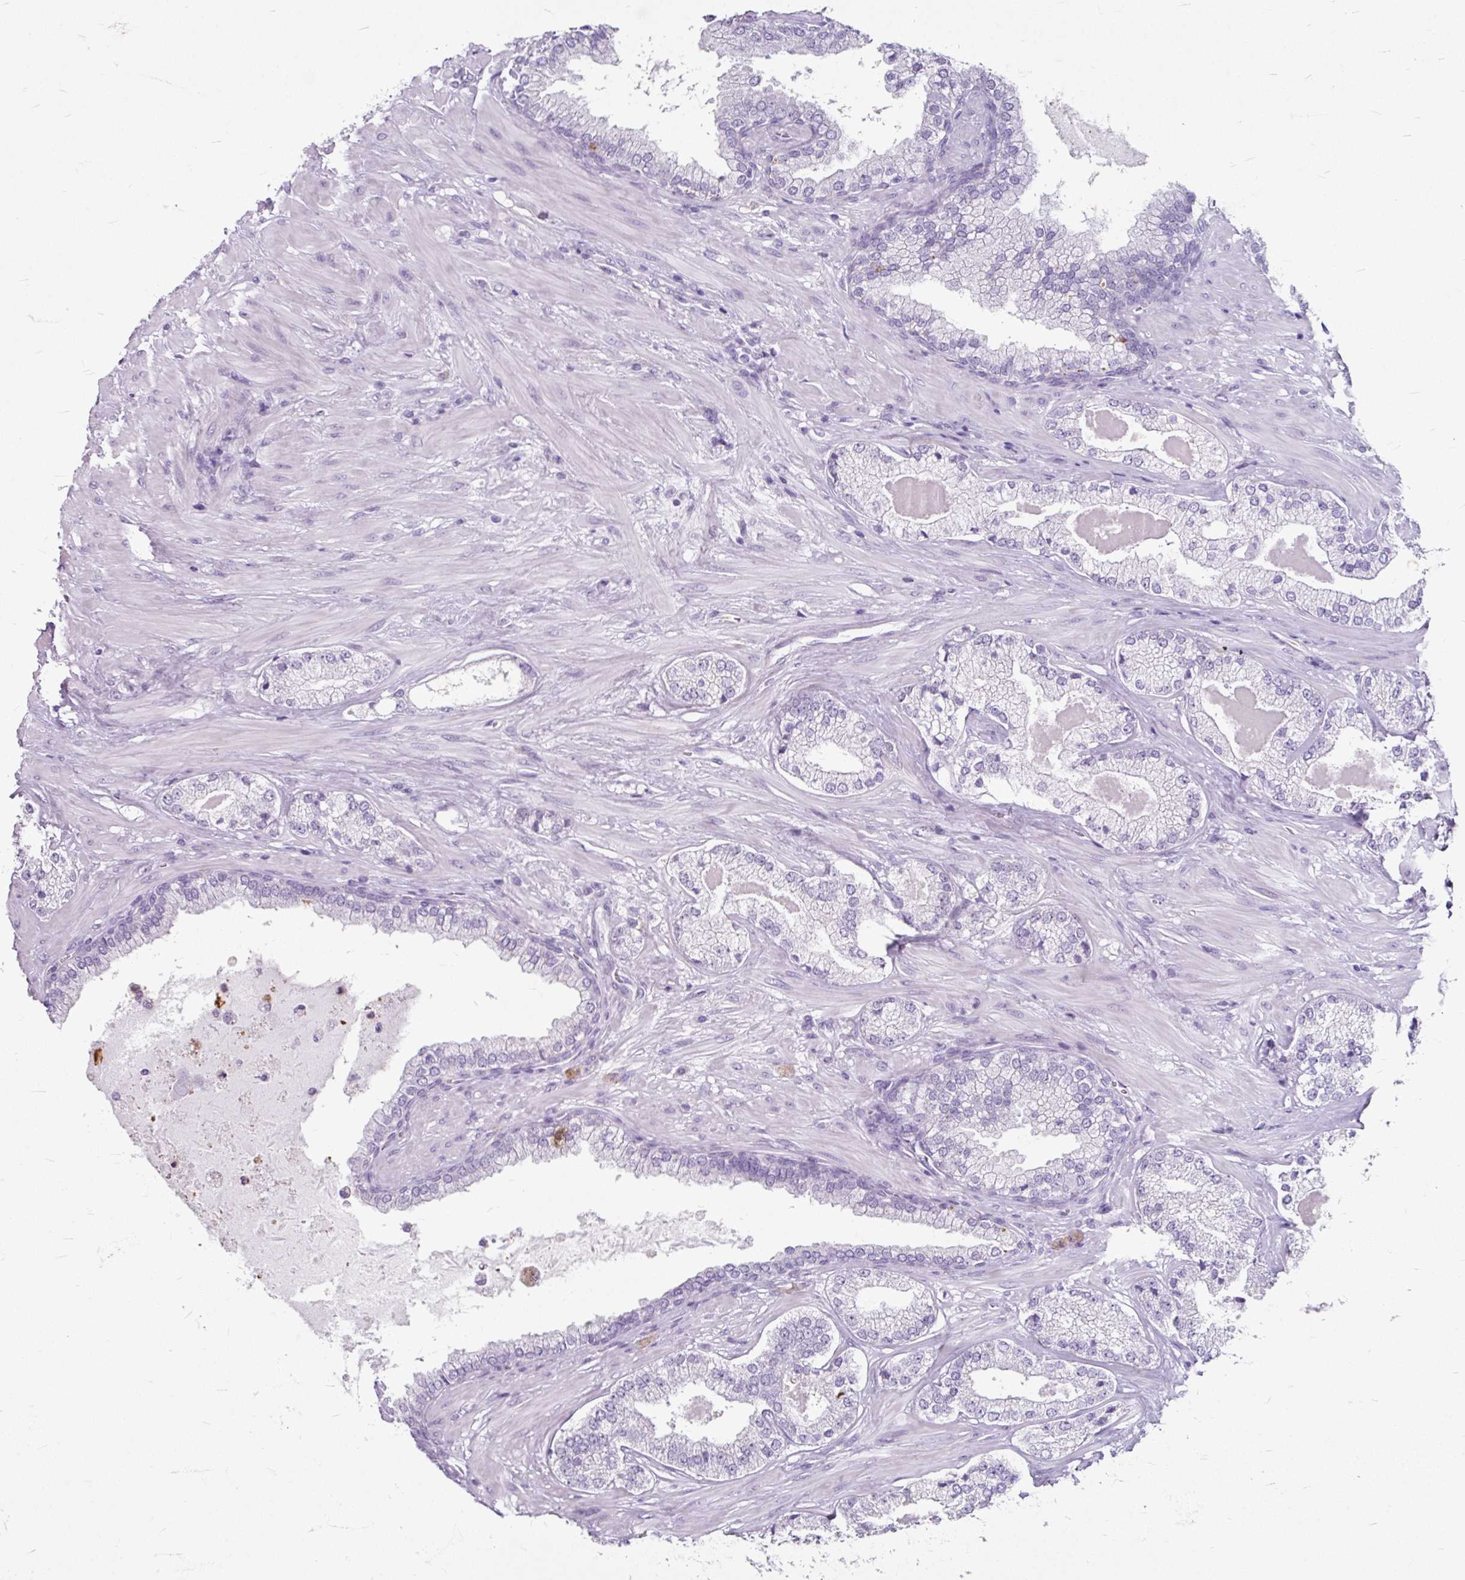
{"staining": {"intensity": "negative", "quantity": "none", "location": "none"}, "tissue": "prostate cancer", "cell_type": "Tumor cells", "image_type": "cancer", "snomed": [{"axis": "morphology", "description": "Adenocarcinoma, High grade"}, {"axis": "topography", "description": "Prostate"}], "caption": "Tumor cells show no significant protein positivity in prostate high-grade adenocarcinoma.", "gene": "ANKRD1", "patient": {"sex": "male", "age": 55}}